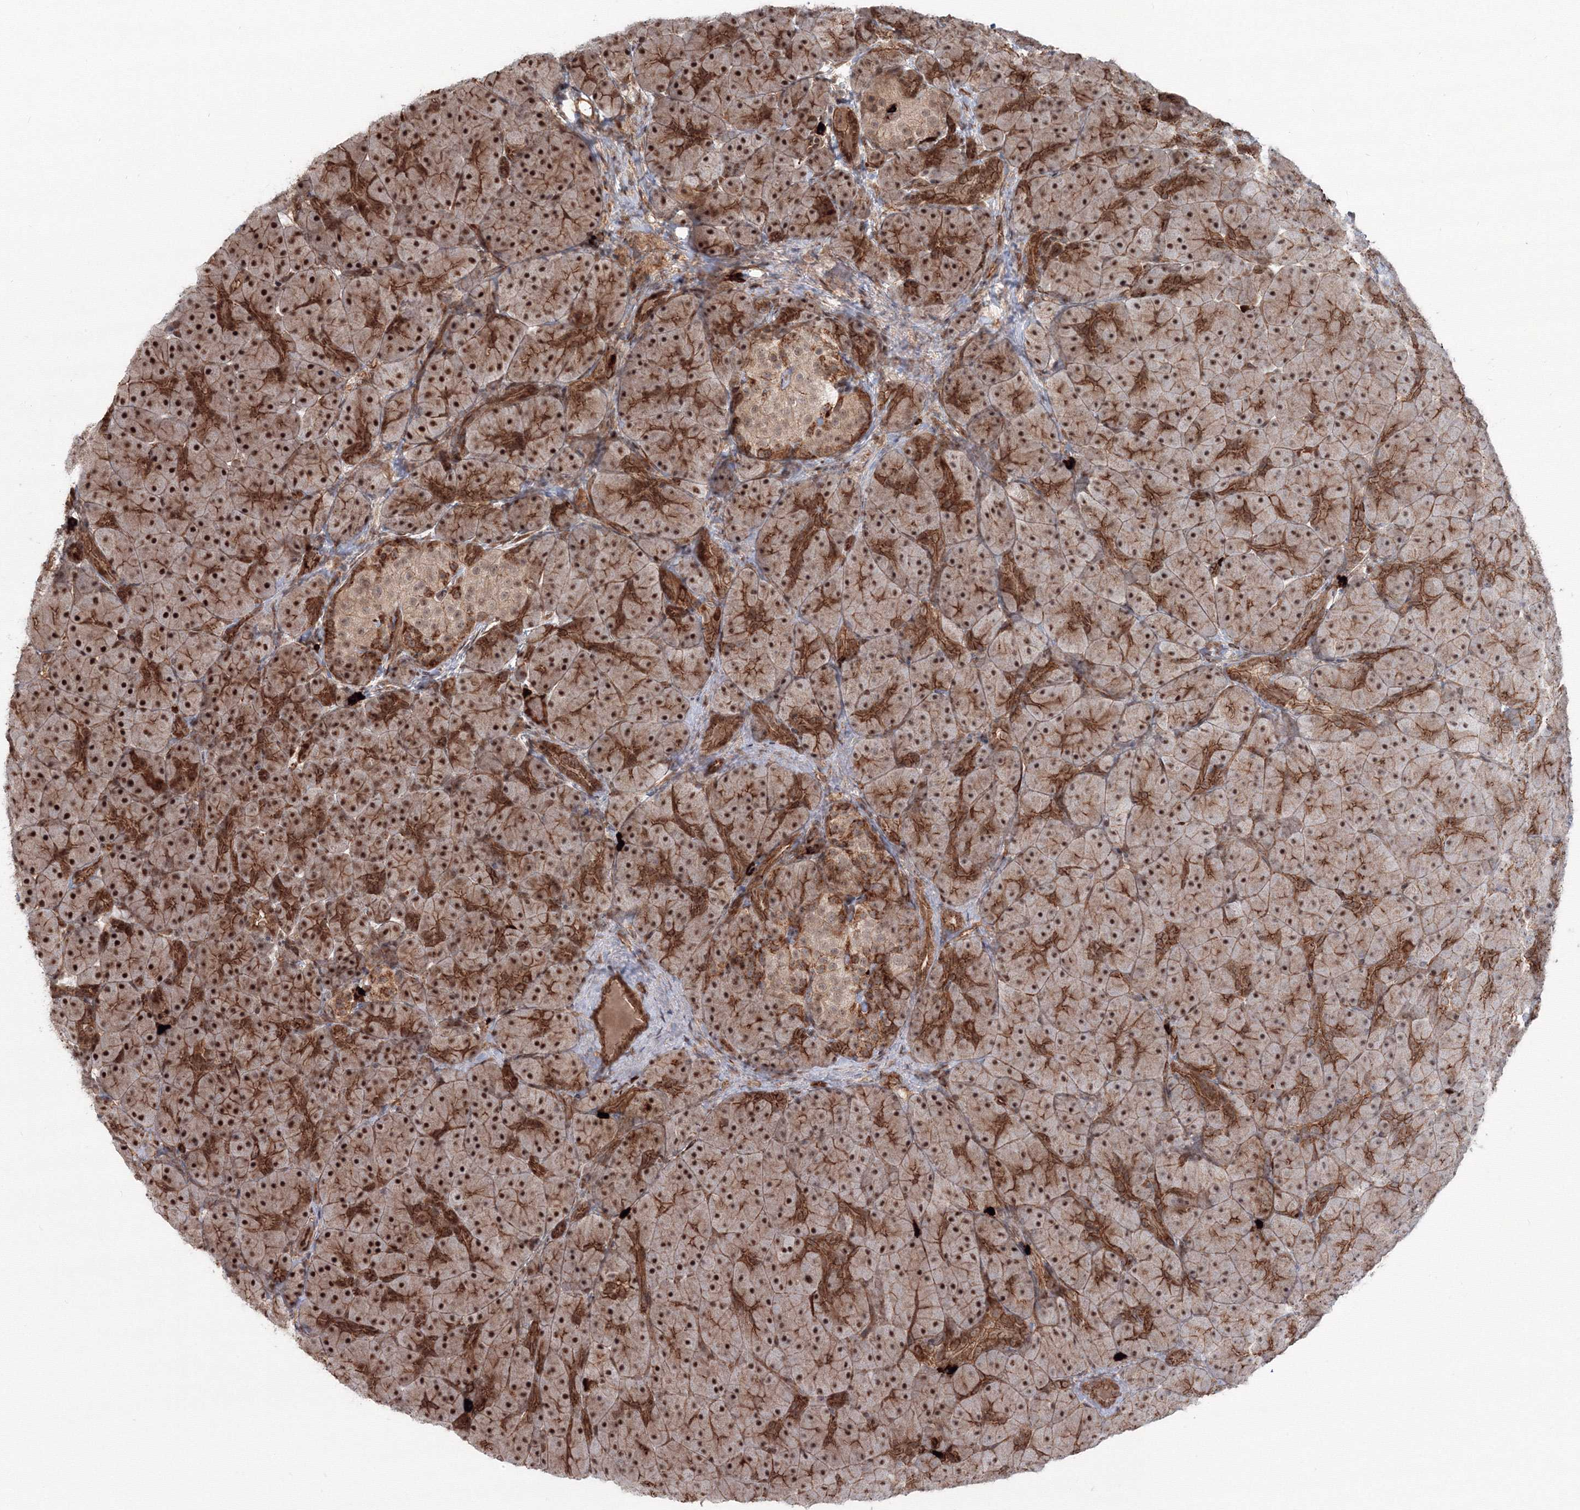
{"staining": {"intensity": "strong", "quantity": ">75%", "location": "cytoplasmic/membranous,nuclear"}, "tissue": "pancreas", "cell_type": "Exocrine glandular cells", "image_type": "normal", "snomed": [{"axis": "morphology", "description": "Normal tissue, NOS"}, {"axis": "topography", "description": "Pancreas"}], "caption": "DAB immunohistochemical staining of benign human pancreas displays strong cytoplasmic/membranous,nuclear protein positivity in approximately >75% of exocrine glandular cells.", "gene": "SH3PXD2A", "patient": {"sex": "male", "age": 66}}